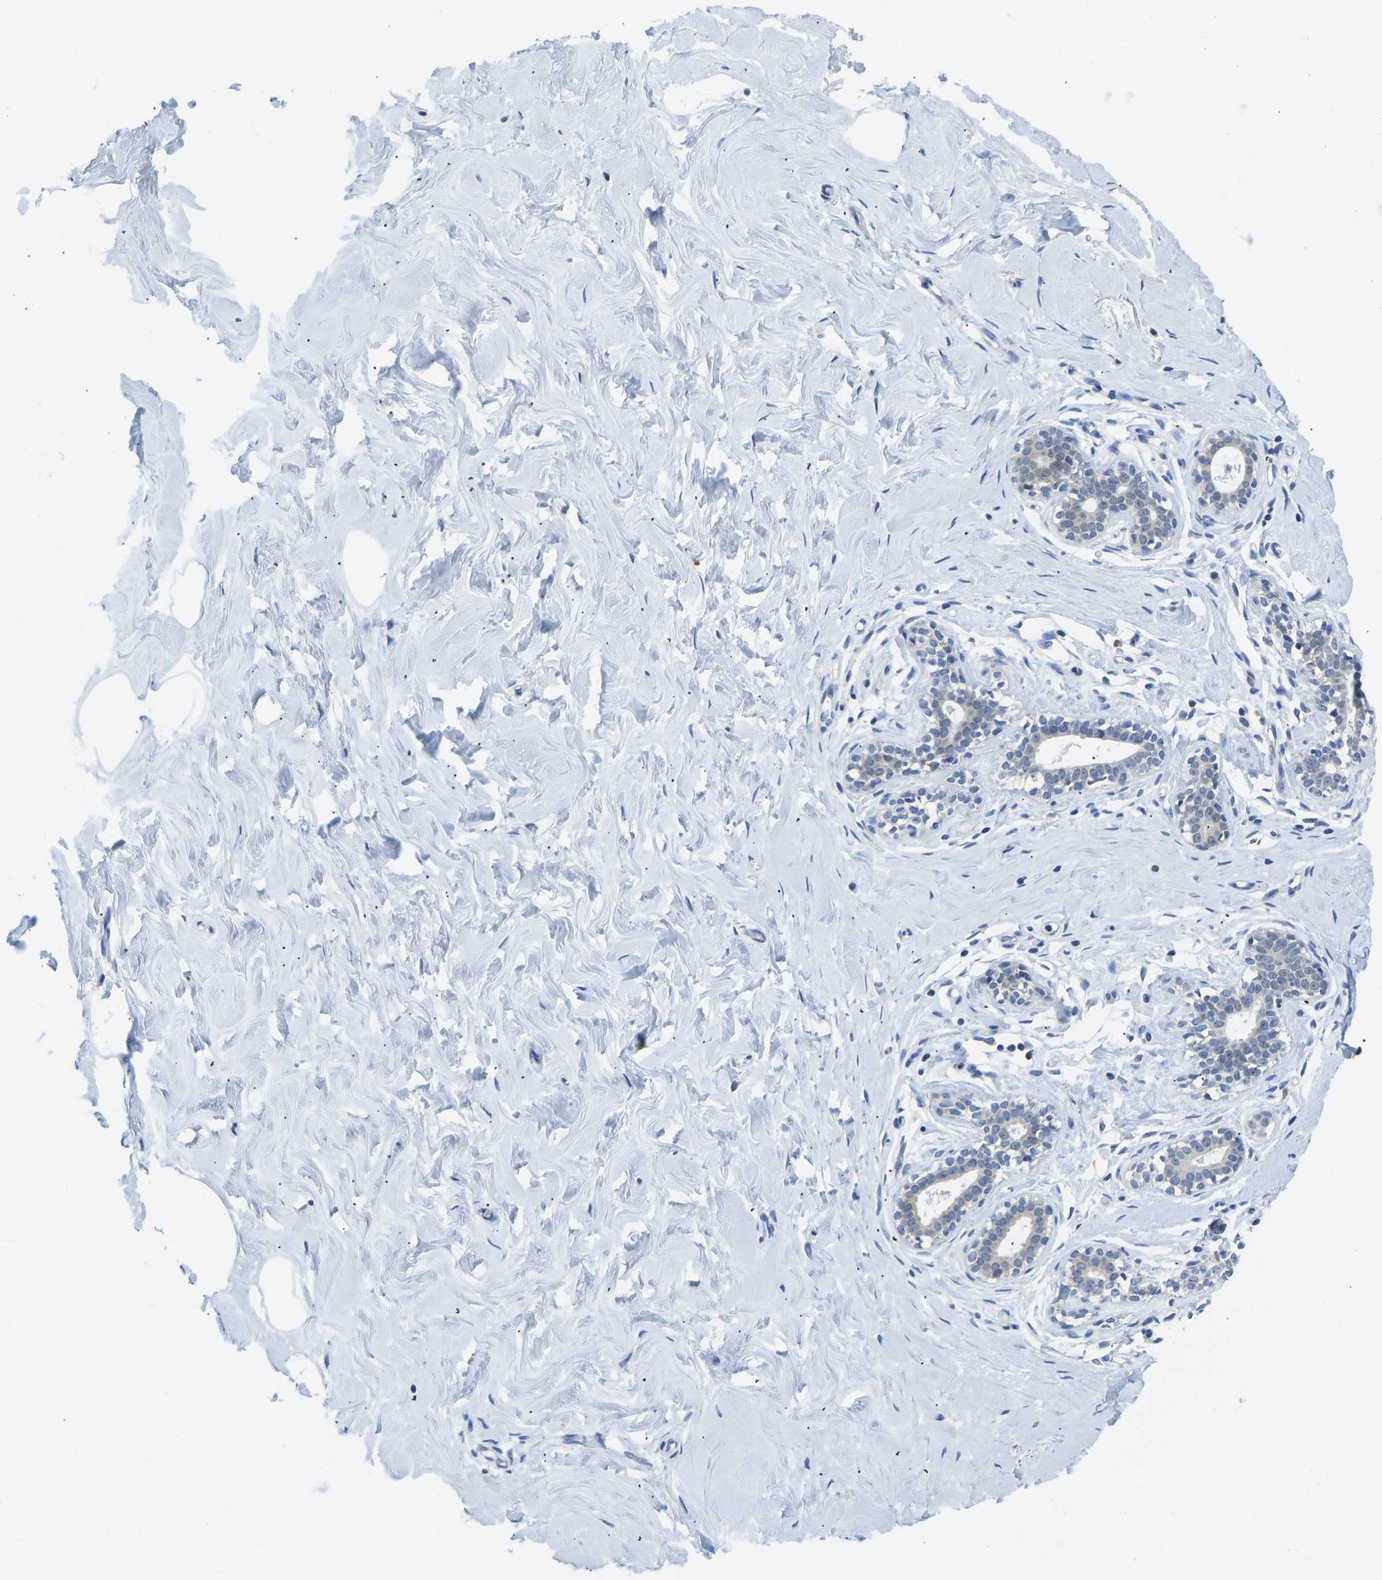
{"staining": {"intensity": "negative", "quantity": "none", "location": "none"}, "tissue": "breast", "cell_type": "Adipocytes", "image_type": "normal", "snomed": [{"axis": "morphology", "description": "Normal tissue, NOS"}, {"axis": "topography", "description": "Breast"}], "caption": "Immunohistochemistry (IHC) of benign human breast displays no staining in adipocytes. (Stains: DAB immunohistochemistry with hematoxylin counter stain, Microscopy: brightfield microscopy at high magnification).", "gene": "VRK1", "patient": {"sex": "female", "age": 23}}